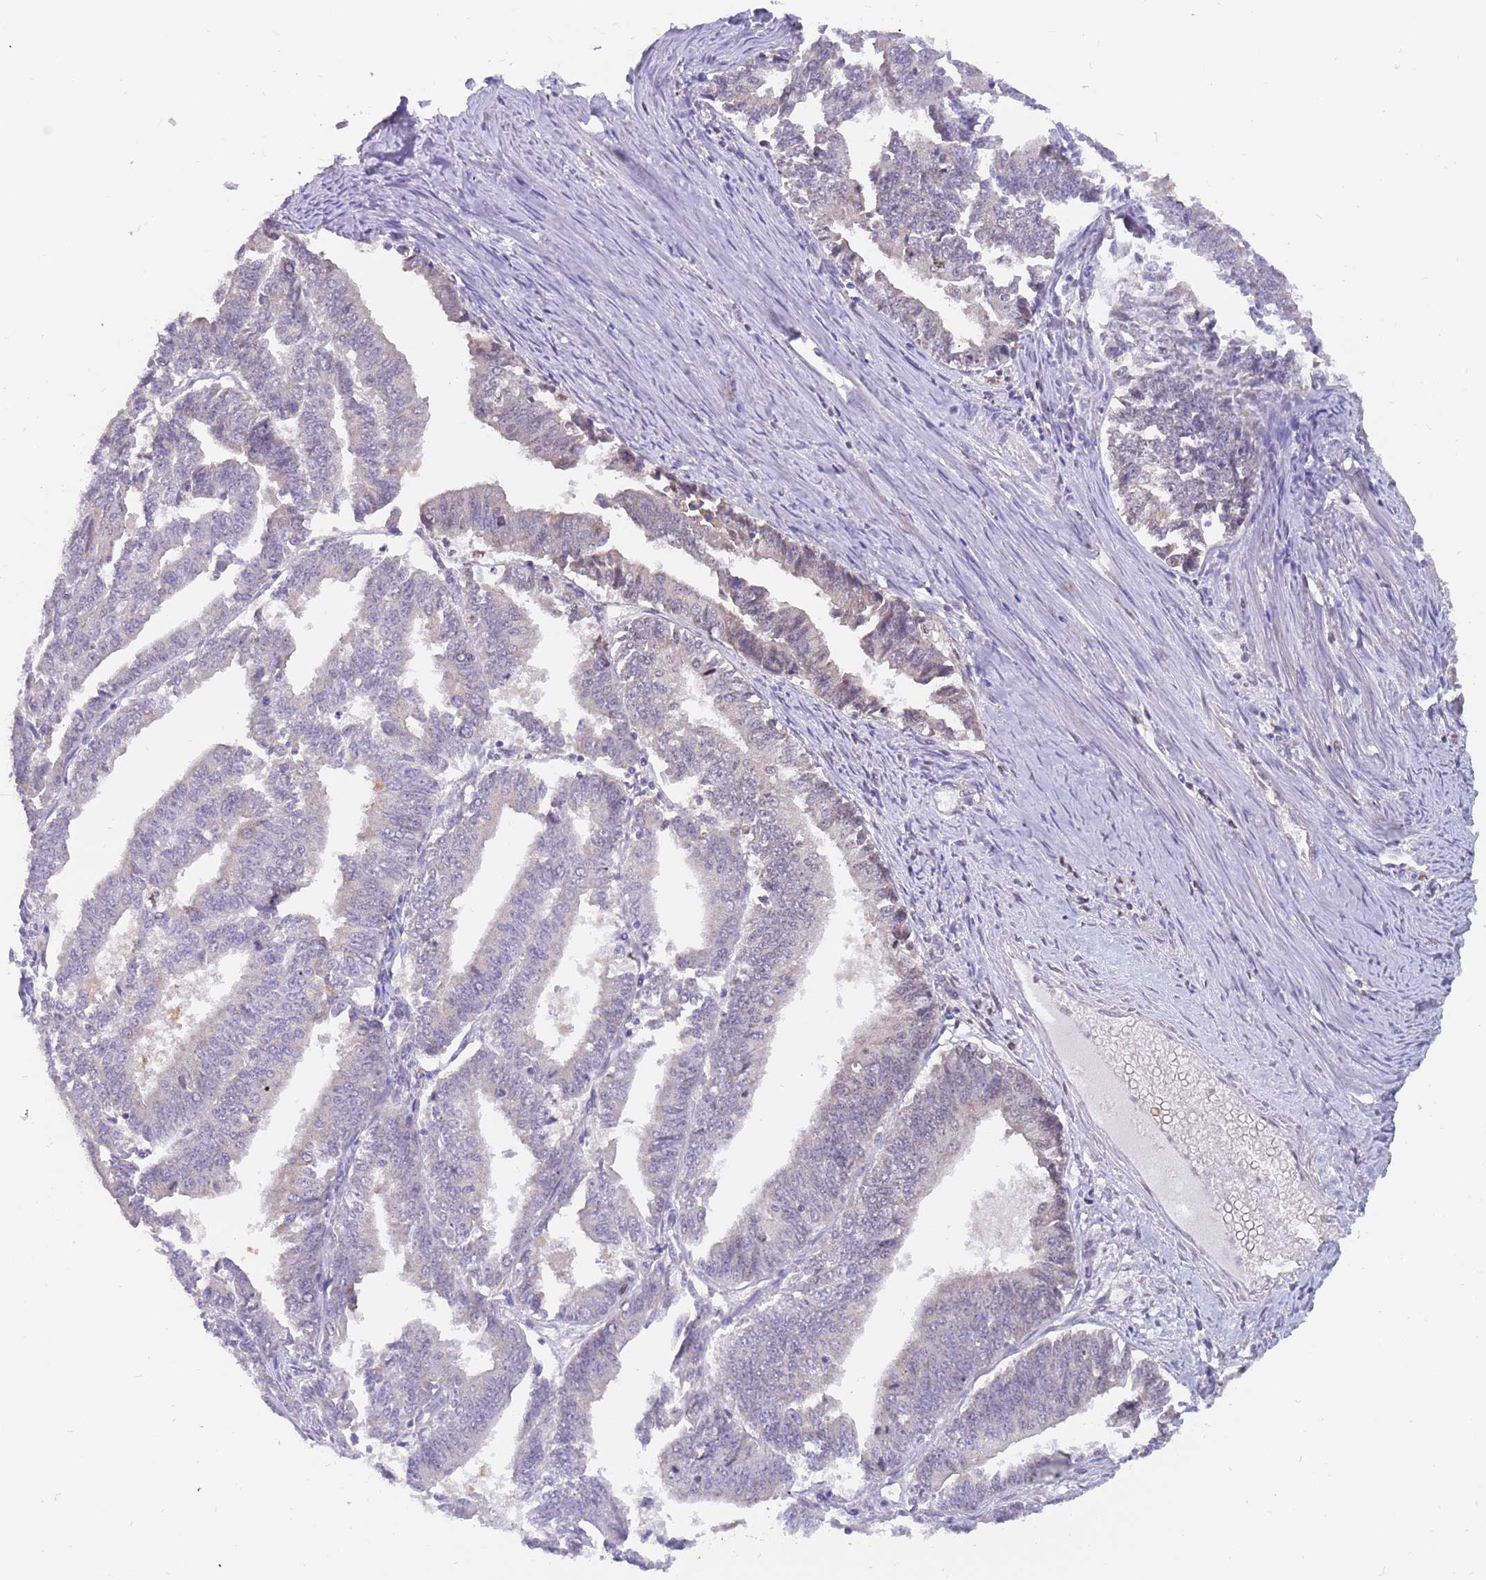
{"staining": {"intensity": "weak", "quantity": "<25%", "location": "cytoplasmic/membranous"}, "tissue": "endometrial cancer", "cell_type": "Tumor cells", "image_type": "cancer", "snomed": [{"axis": "morphology", "description": "Adenocarcinoma, NOS"}, {"axis": "topography", "description": "Endometrium"}], "caption": "Endometrial cancer was stained to show a protein in brown. There is no significant staining in tumor cells.", "gene": "ZNF746", "patient": {"sex": "female", "age": 73}}